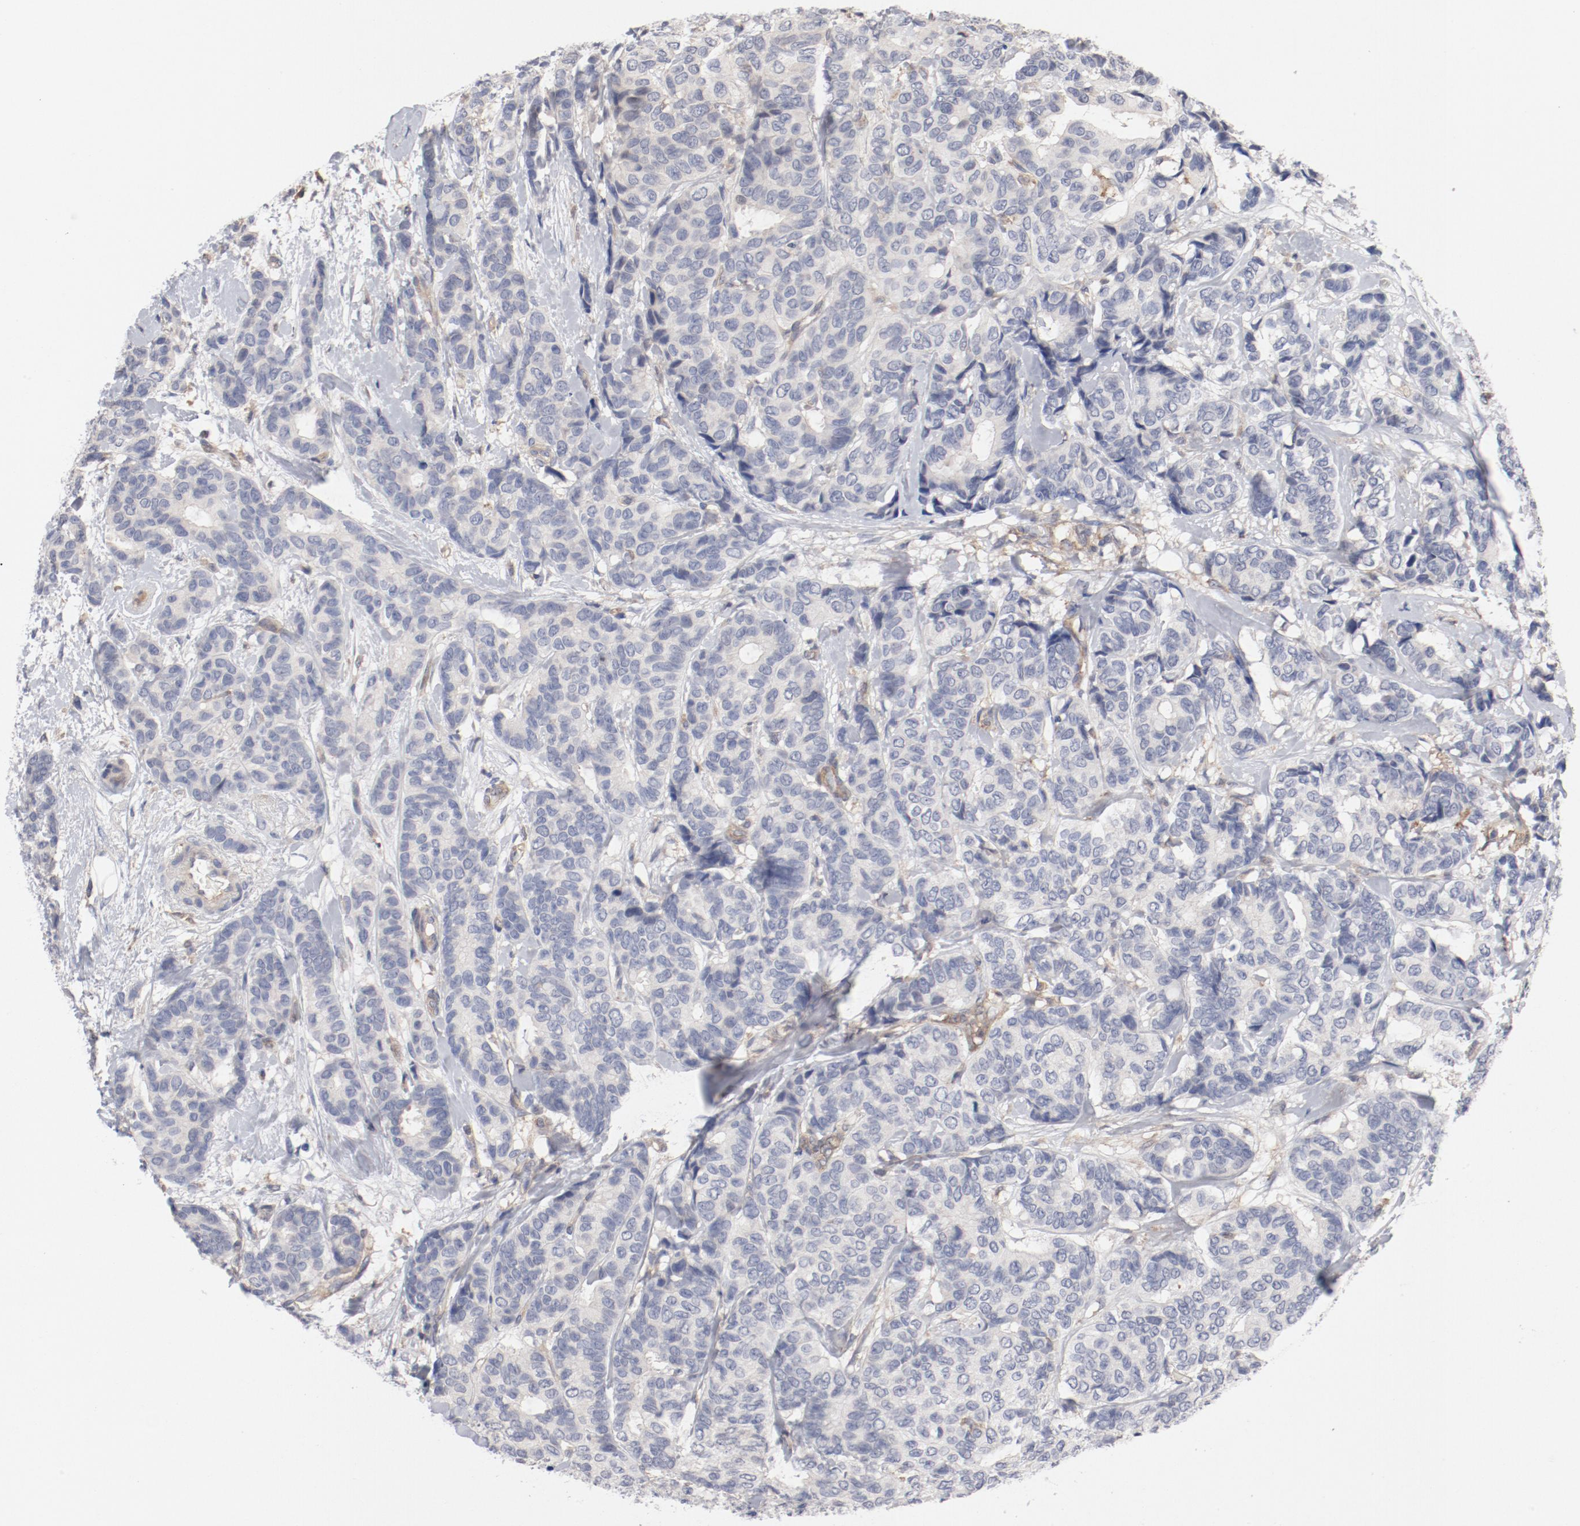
{"staining": {"intensity": "negative", "quantity": "none", "location": "none"}, "tissue": "breast cancer", "cell_type": "Tumor cells", "image_type": "cancer", "snomed": [{"axis": "morphology", "description": "Duct carcinoma"}, {"axis": "topography", "description": "Breast"}], "caption": "The immunohistochemistry (IHC) histopathology image has no significant positivity in tumor cells of breast invasive ductal carcinoma tissue.", "gene": "CBL", "patient": {"sex": "female", "age": 87}}